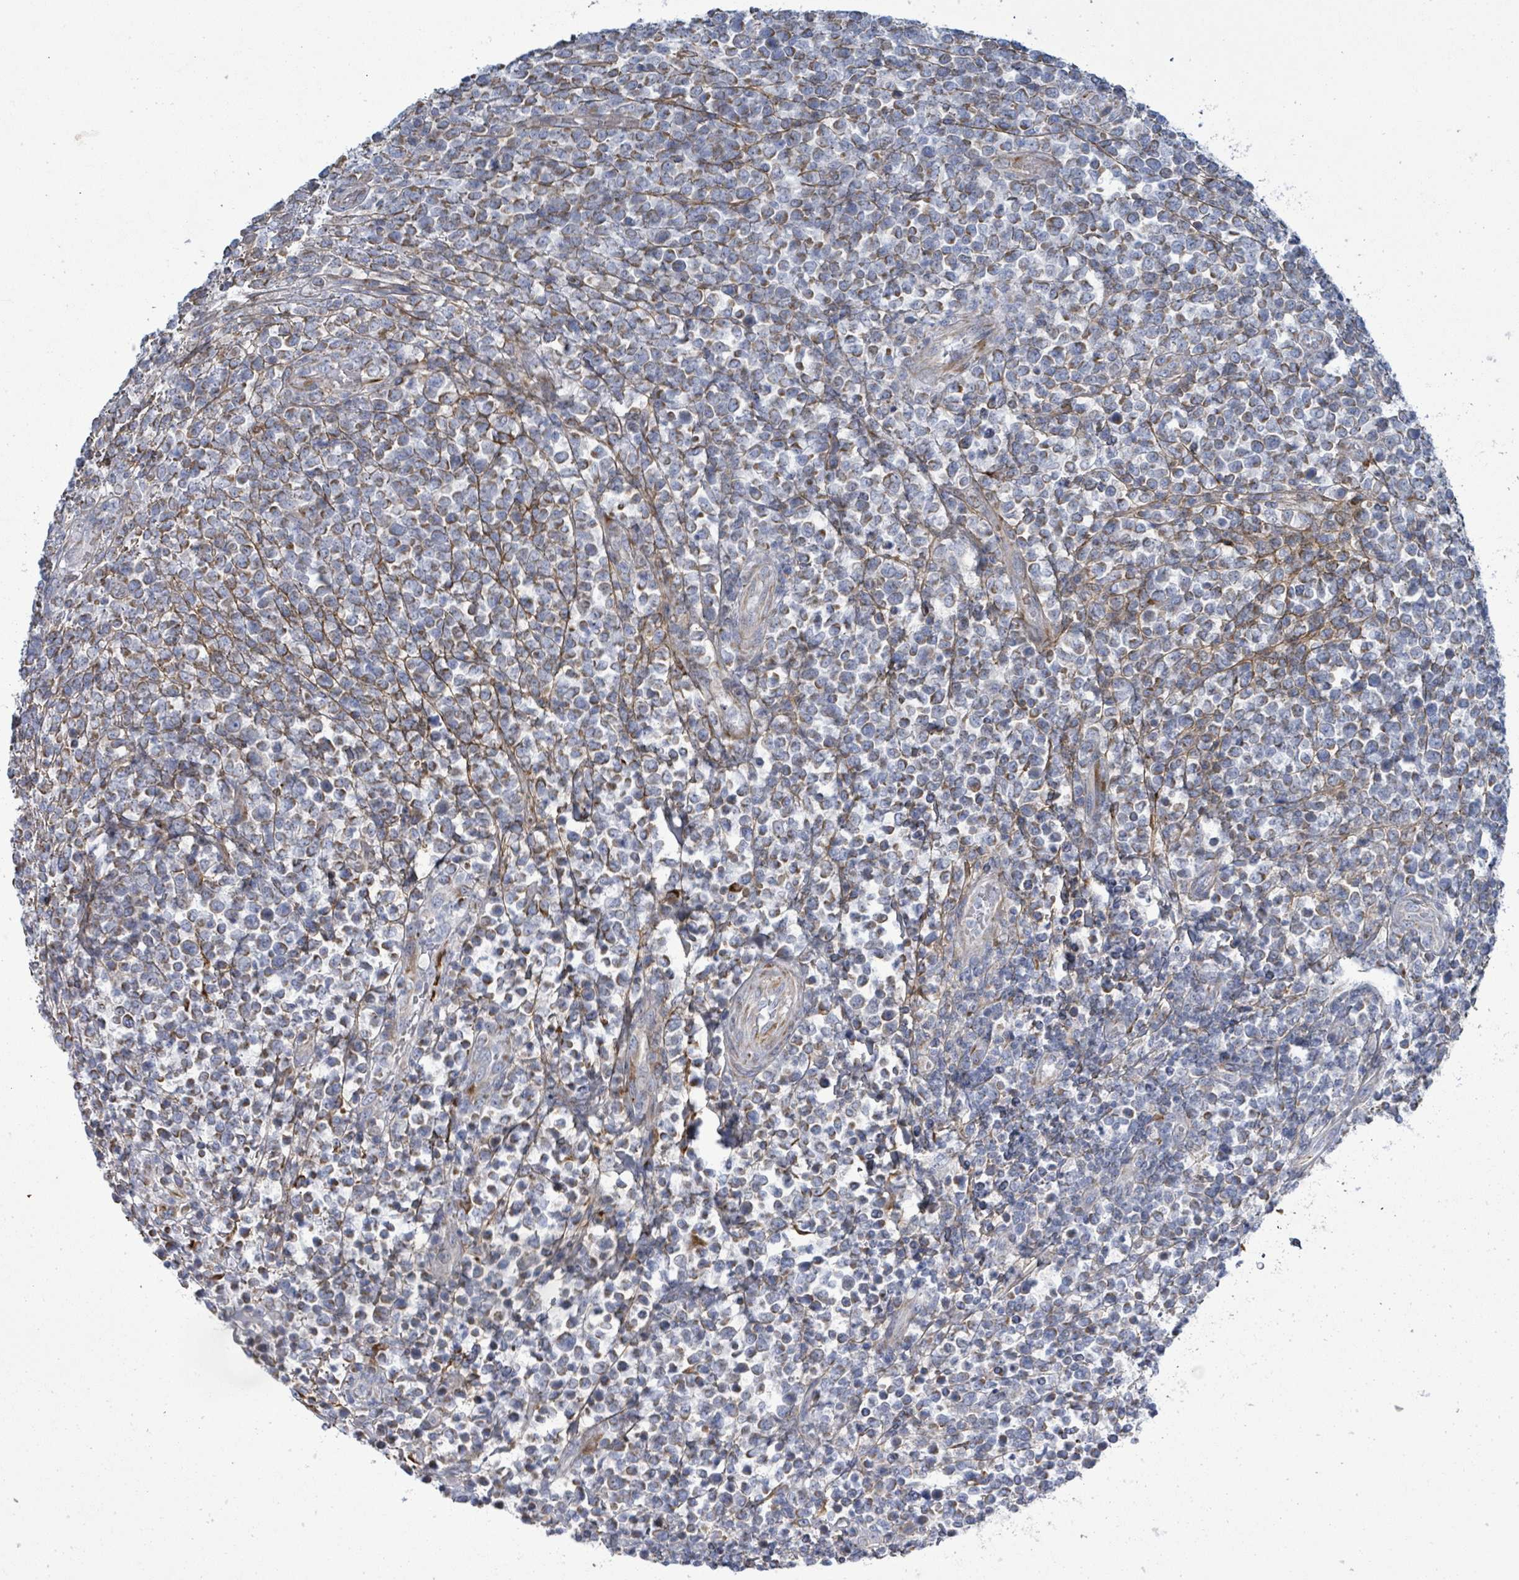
{"staining": {"intensity": "negative", "quantity": "none", "location": "none"}, "tissue": "lymphoma", "cell_type": "Tumor cells", "image_type": "cancer", "snomed": [{"axis": "morphology", "description": "Malignant lymphoma, non-Hodgkin's type, High grade"}, {"axis": "topography", "description": "Soft tissue"}], "caption": "A histopathology image of high-grade malignant lymphoma, non-Hodgkin's type stained for a protein demonstrates no brown staining in tumor cells. Brightfield microscopy of immunohistochemistry (IHC) stained with DAB (brown) and hematoxylin (blue), captured at high magnification.", "gene": "ALG12", "patient": {"sex": "female", "age": 56}}